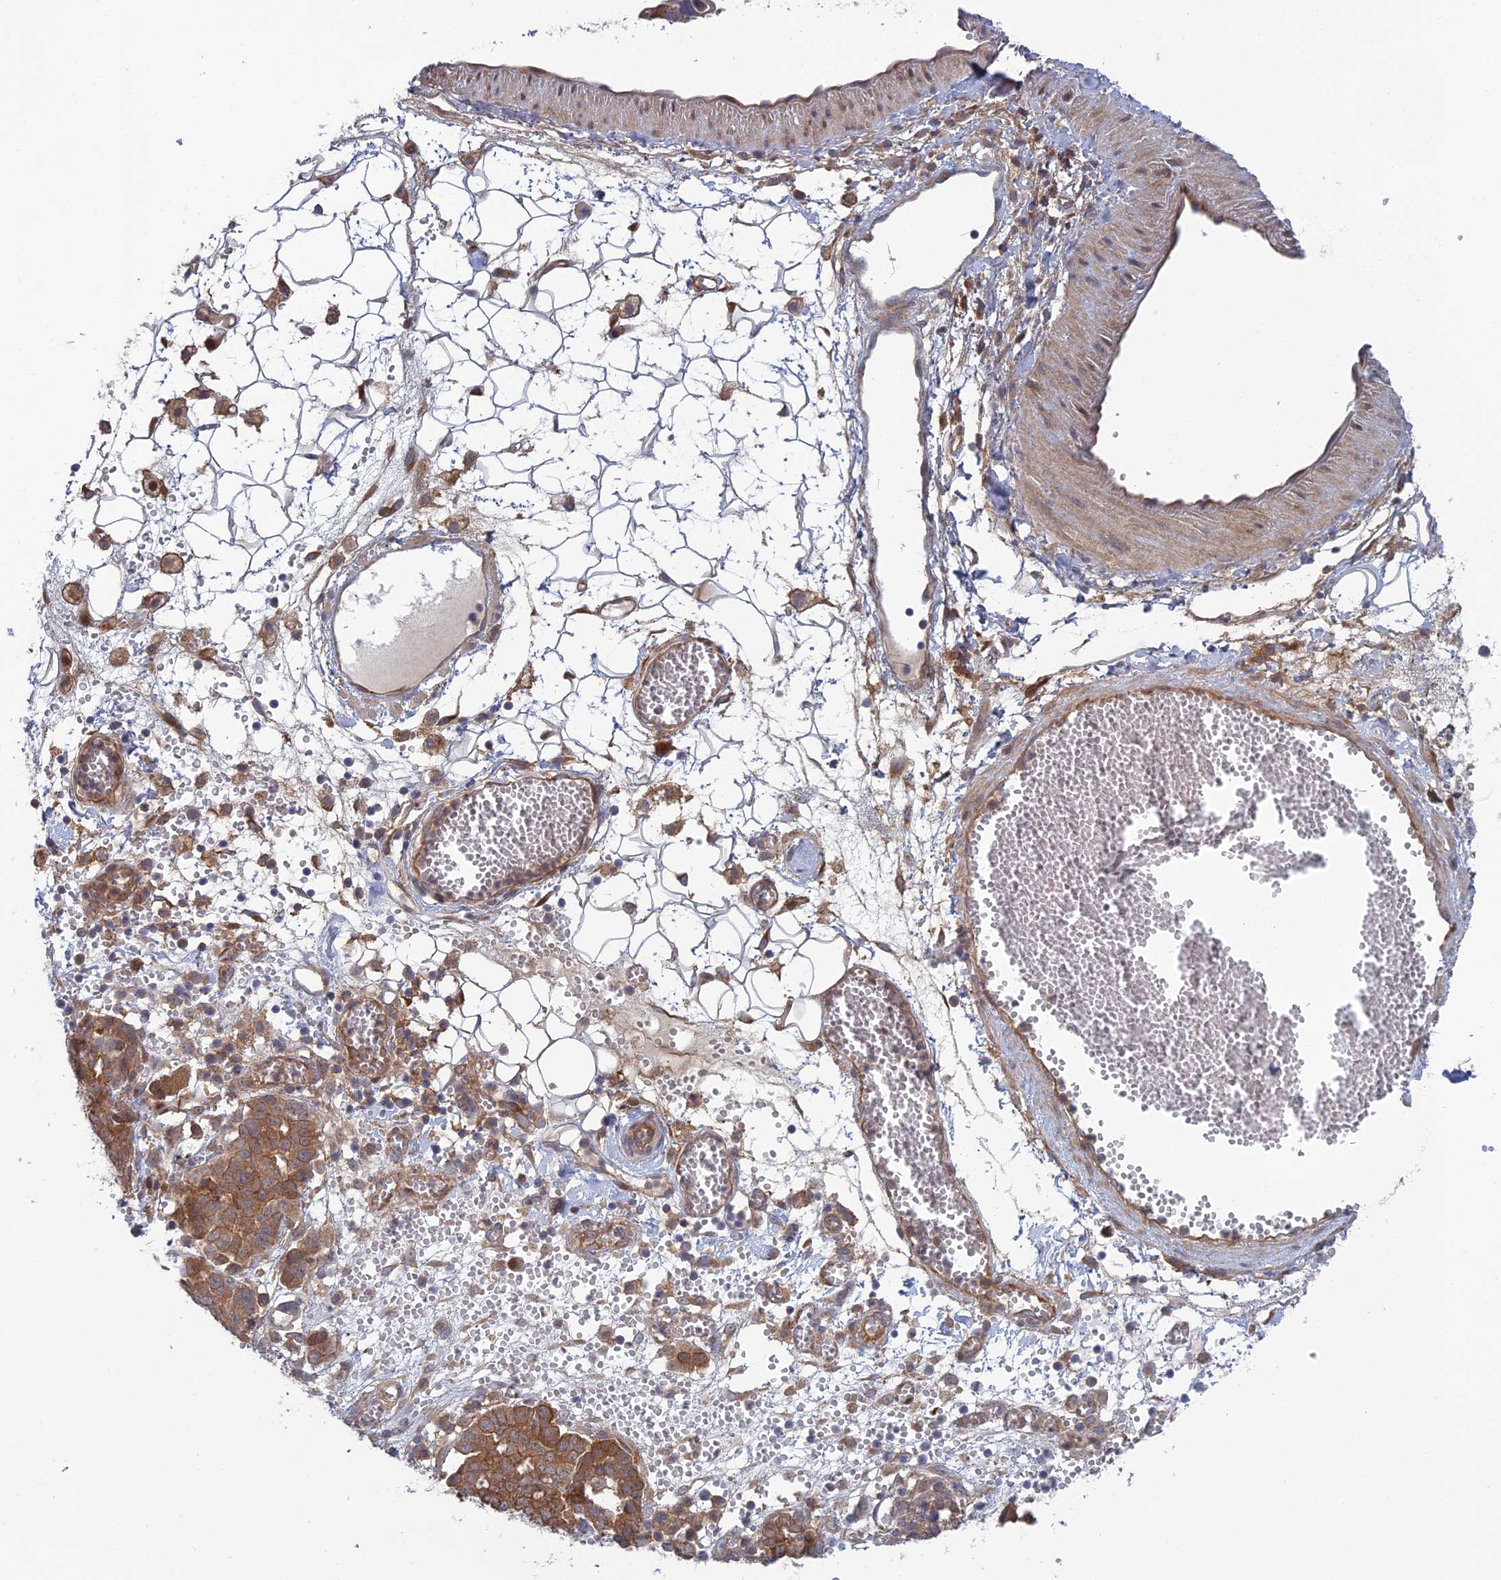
{"staining": {"intensity": "moderate", "quantity": ">75%", "location": "cytoplasmic/membranous"}, "tissue": "ovarian cancer", "cell_type": "Tumor cells", "image_type": "cancer", "snomed": [{"axis": "morphology", "description": "Cystadenocarcinoma, serous, NOS"}, {"axis": "topography", "description": "Soft tissue"}, {"axis": "topography", "description": "Ovary"}], "caption": "A medium amount of moderate cytoplasmic/membranous expression is appreciated in approximately >75% of tumor cells in ovarian cancer (serous cystadenocarcinoma) tissue. Using DAB (3,3'-diaminobenzidine) (brown) and hematoxylin (blue) stains, captured at high magnification using brightfield microscopy.", "gene": "ABHD1", "patient": {"sex": "female", "age": 57}}